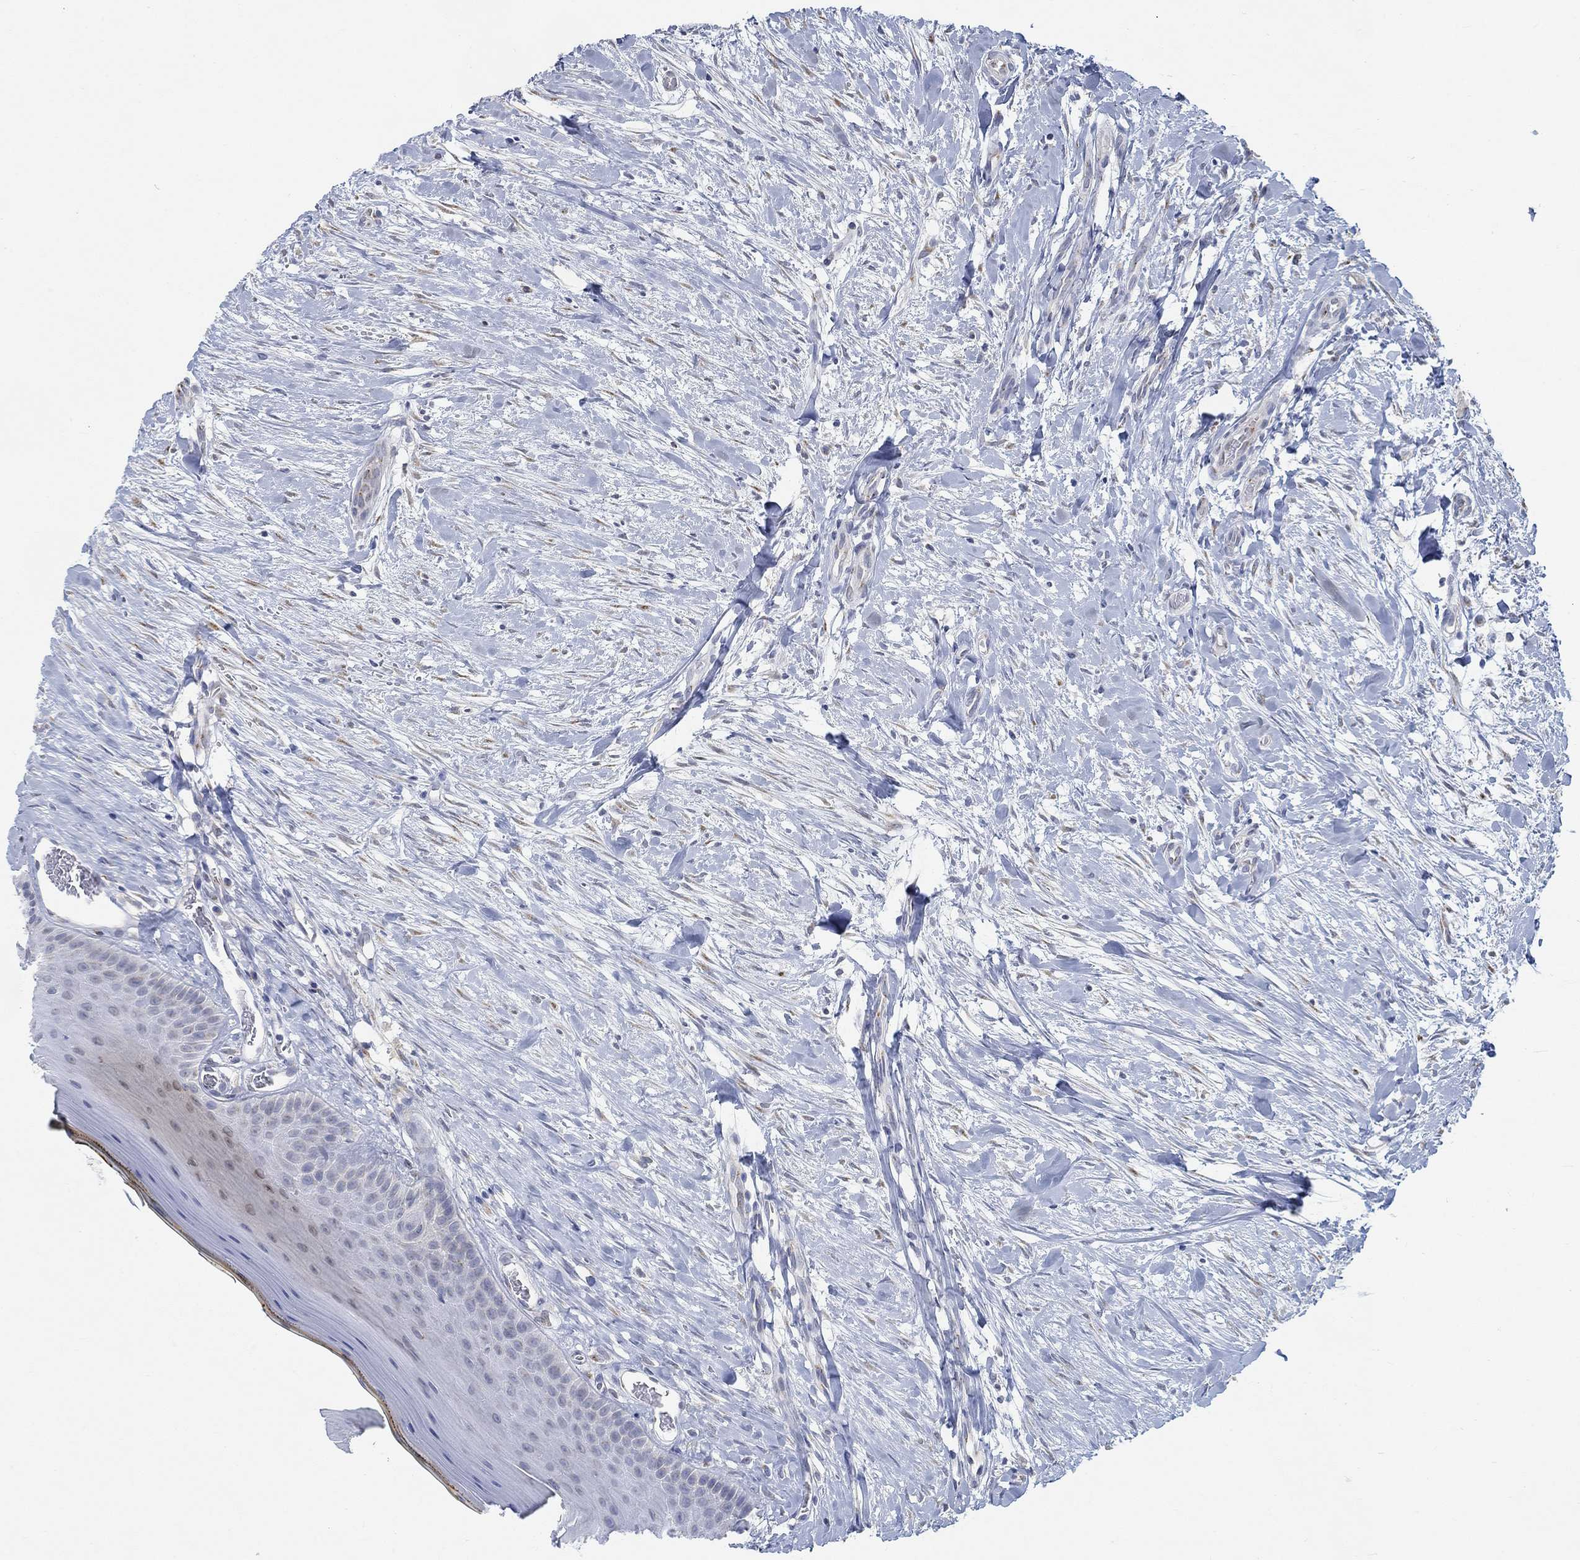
{"staining": {"intensity": "negative", "quantity": "none", "location": "none"}, "tissue": "oral mucosa", "cell_type": "Squamous epithelial cells", "image_type": "normal", "snomed": [{"axis": "morphology", "description": "Normal tissue, NOS"}, {"axis": "topography", "description": "Oral tissue"}], "caption": "This is a micrograph of IHC staining of unremarkable oral mucosa, which shows no positivity in squamous epithelial cells.", "gene": "TEKT4", "patient": {"sex": "female", "age": 43}}